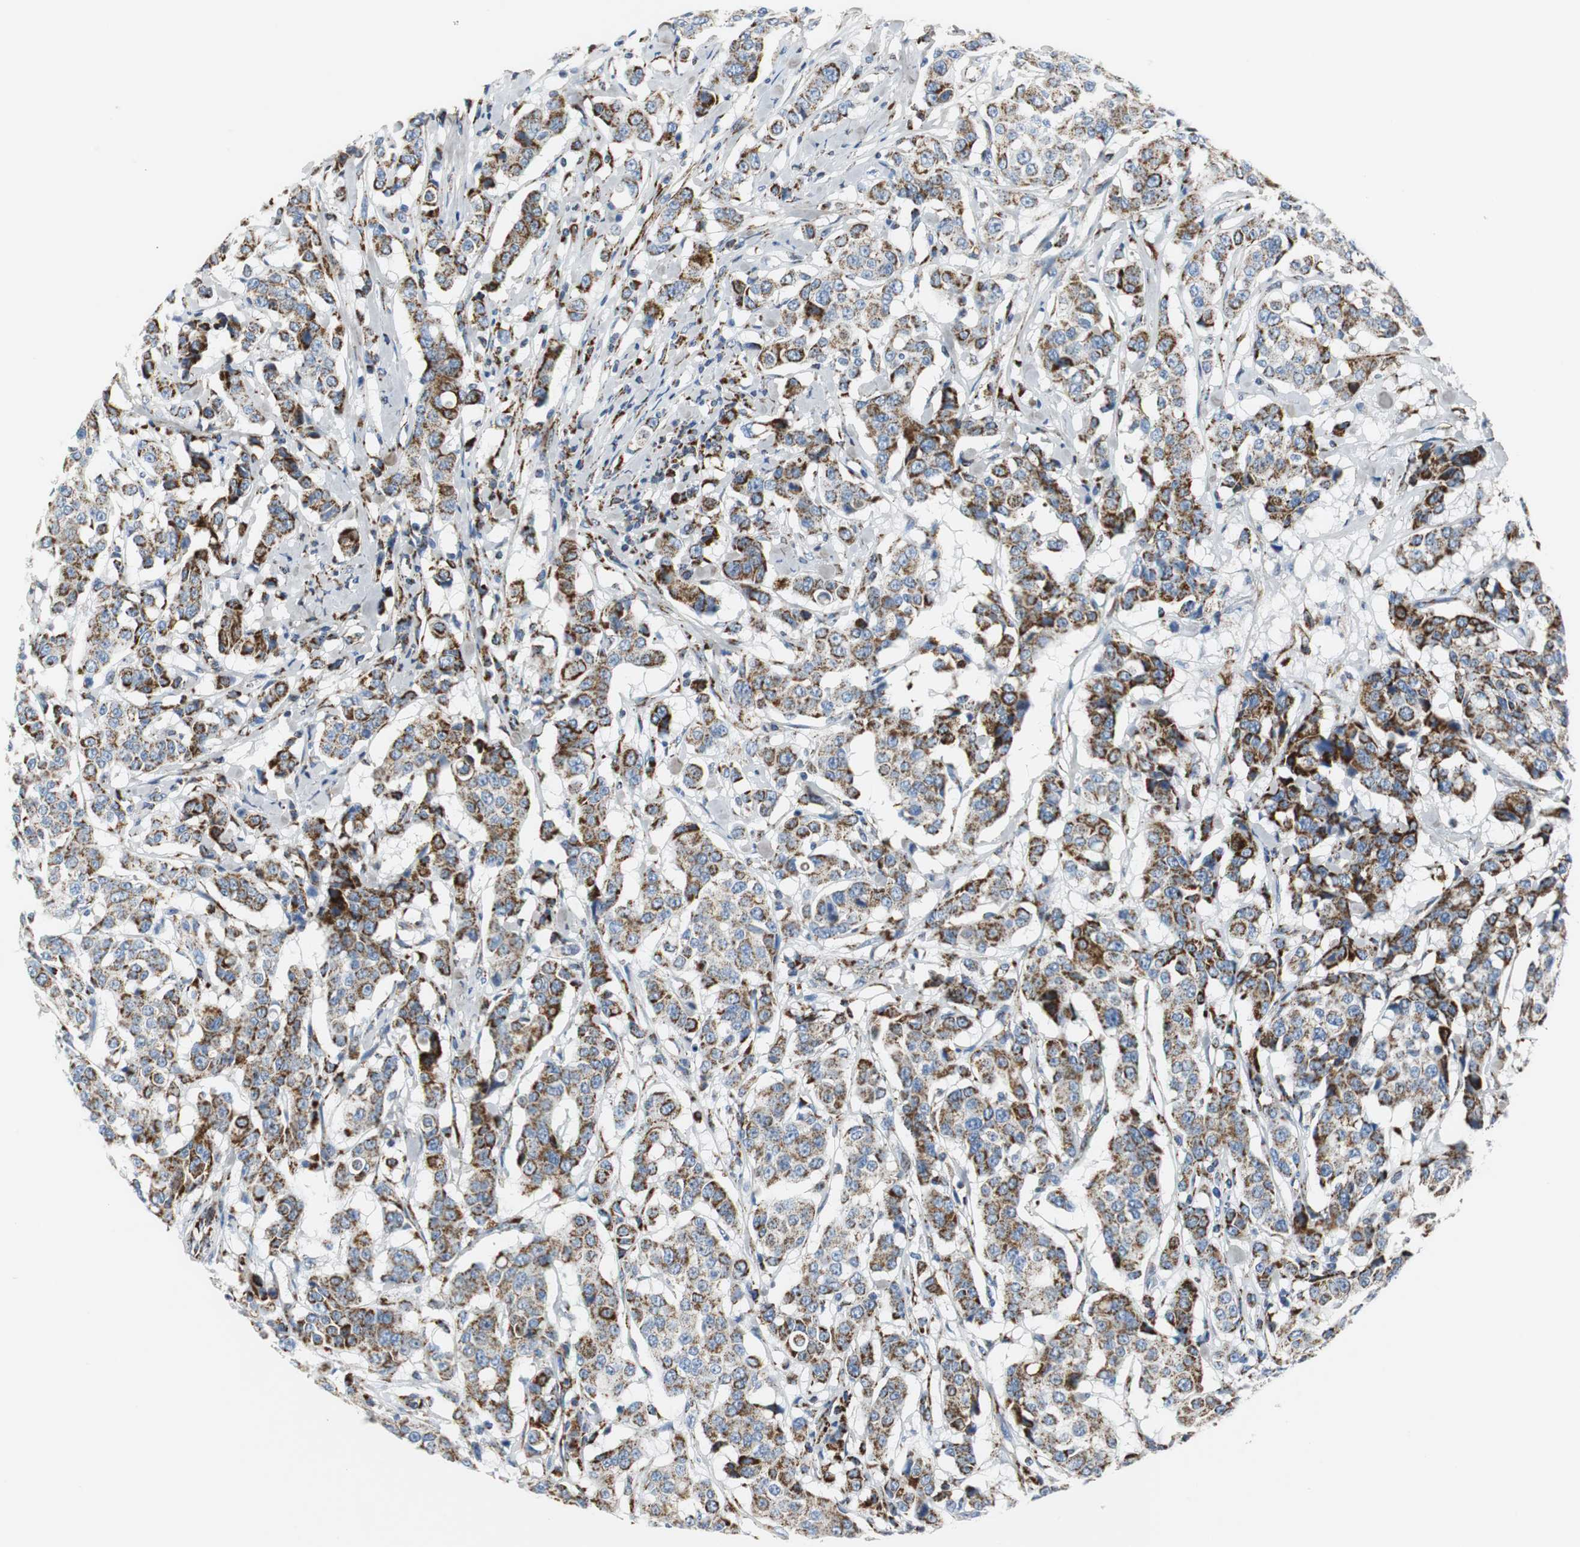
{"staining": {"intensity": "strong", "quantity": ">75%", "location": "cytoplasmic/membranous"}, "tissue": "breast cancer", "cell_type": "Tumor cells", "image_type": "cancer", "snomed": [{"axis": "morphology", "description": "Duct carcinoma"}, {"axis": "topography", "description": "Breast"}], "caption": "Breast infiltrating ductal carcinoma was stained to show a protein in brown. There is high levels of strong cytoplasmic/membranous positivity in approximately >75% of tumor cells.", "gene": "C1QTNF7", "patient": {"sex": "female", "age": 27}}